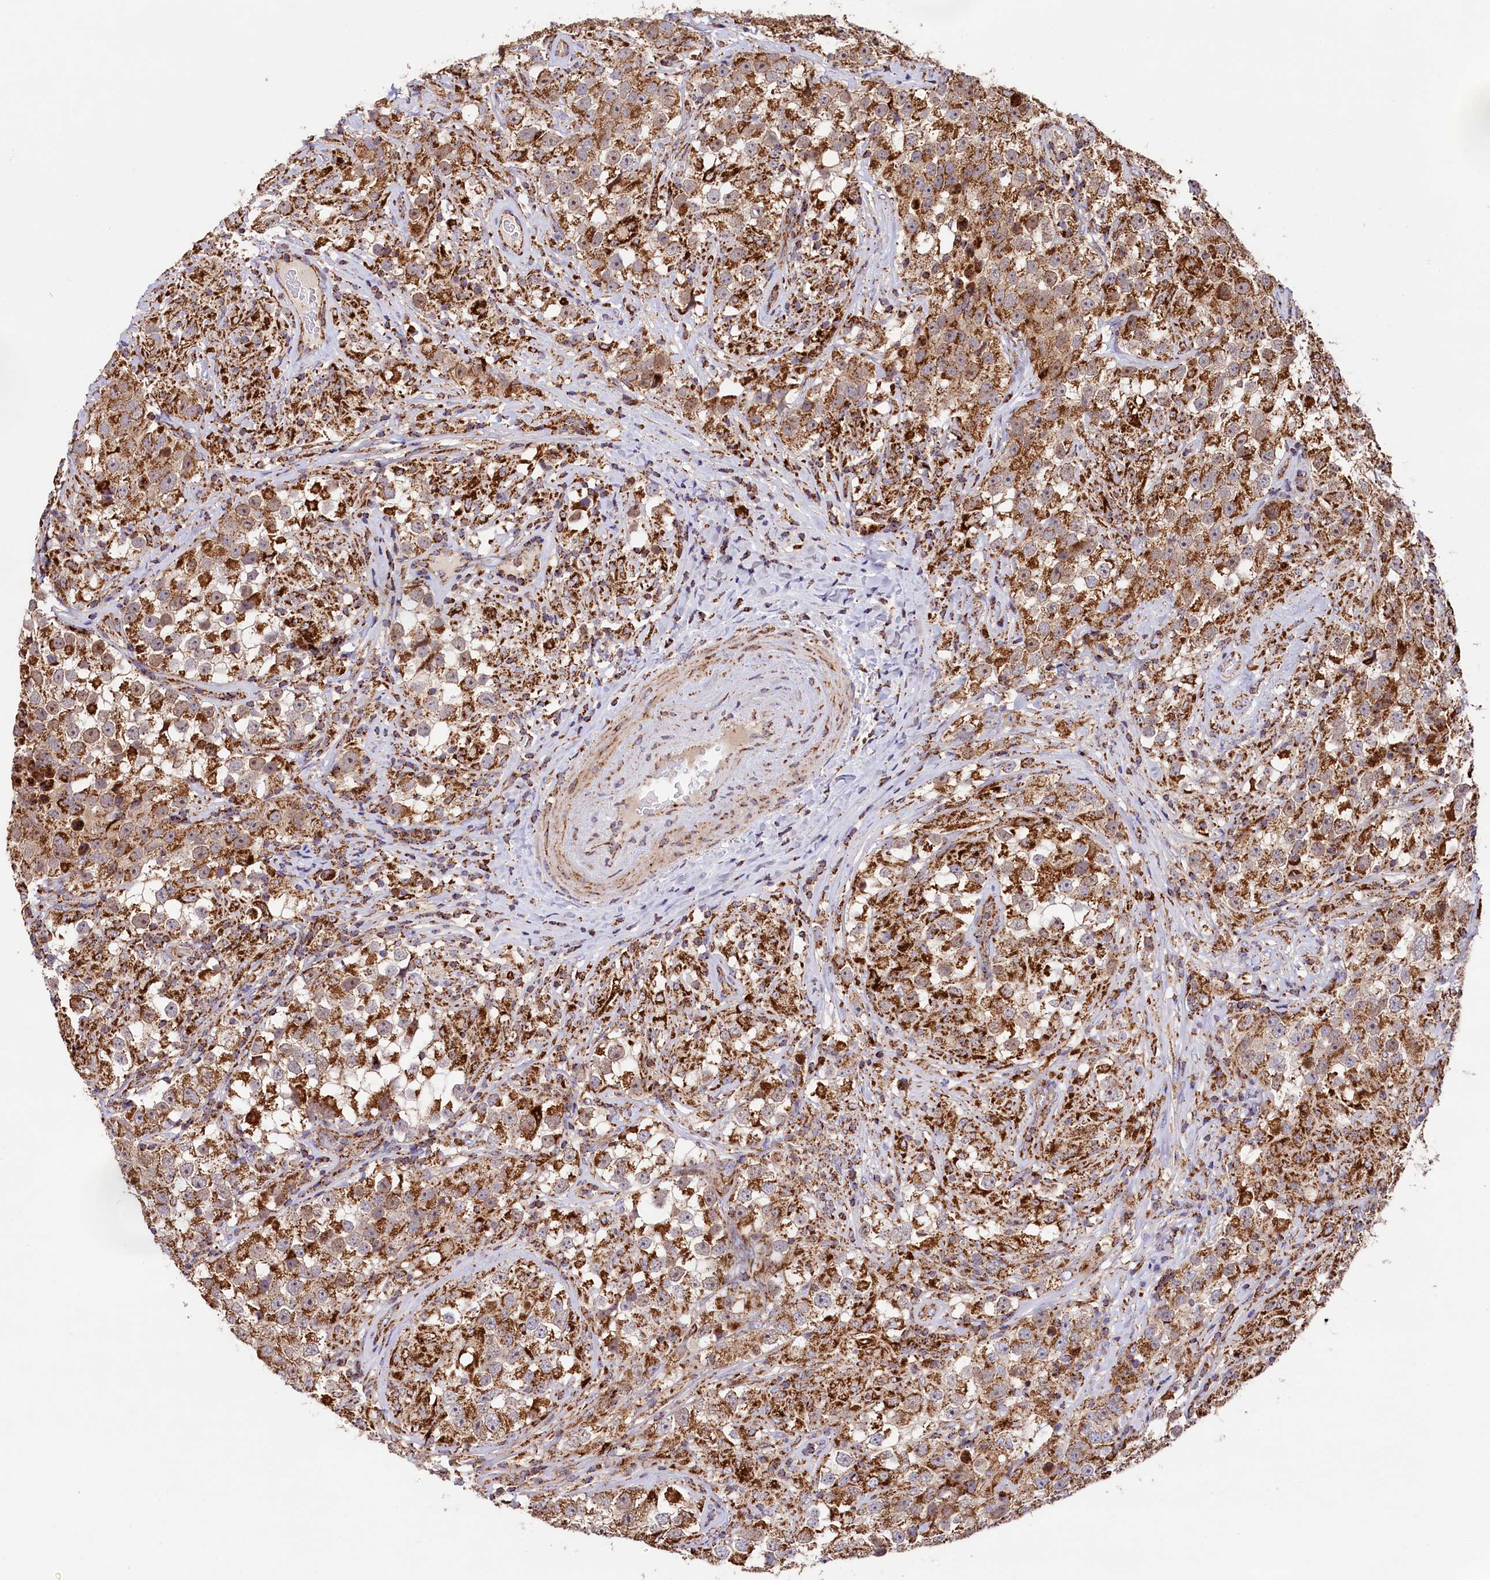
{"staining": {"intensity": "strong", "quantity": ">75%", "location": "cytoplasmic/membranous"}, "tissue": "testis cancer", "cell_type": "Tumor cells", "image_type": "cancer", "snomed": [{"axis": "morphology", "description": "Seminoma, NOS"}, {"axis": "topography", "description": "Testis"}], "caption": "This is an image of immunohistochemistry staining of seminoma (testis), which shows strong staining in the cytoplasmic/membranous of tumor cells.", "gene": "CLYBL", "patient": {"sex": "male", "age": 46}}